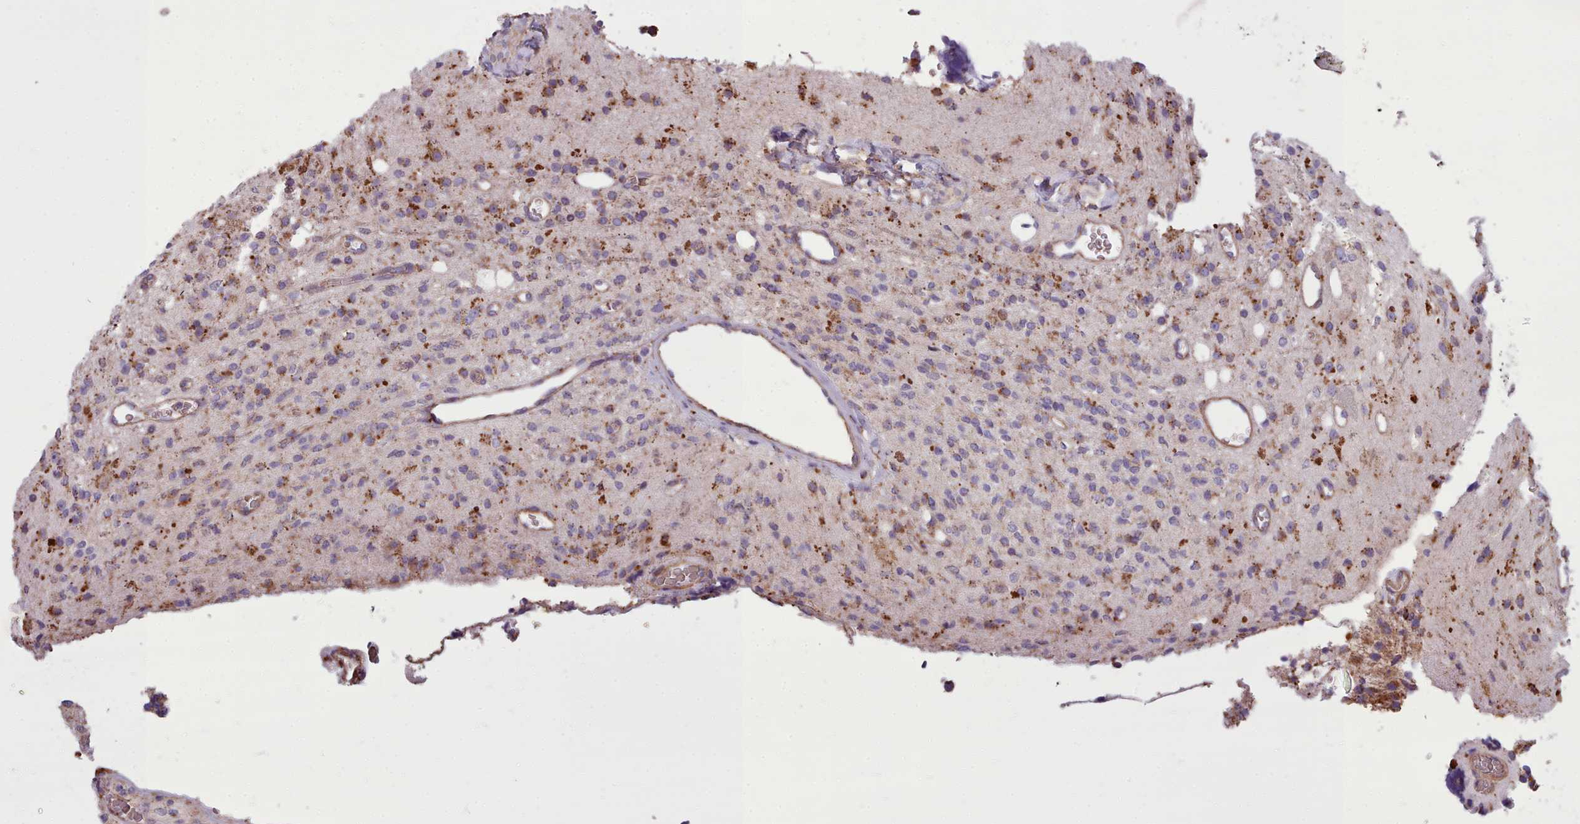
{"staining": {"intensity": "moderate", "quantity": "<25%", "location": "cytoplasmic/membranous"}, "tissue": "glioma", "cell_type": "Tumor cells", "image_type": "cancer", "snomed": [{"axis": "morphology", "description": "Glioma, malignant, High grade"}, {"axis": "topography", "description": "Brain"}], "caption": "Malignant high-grade glioma stained with DAB IHC exhibits low levels of moderate cytoplasmic/membranous positivity in approximately <25% of tumor cells.", "gene": "PACSIN3", "patient": {"sex": "male", "age": 34}}